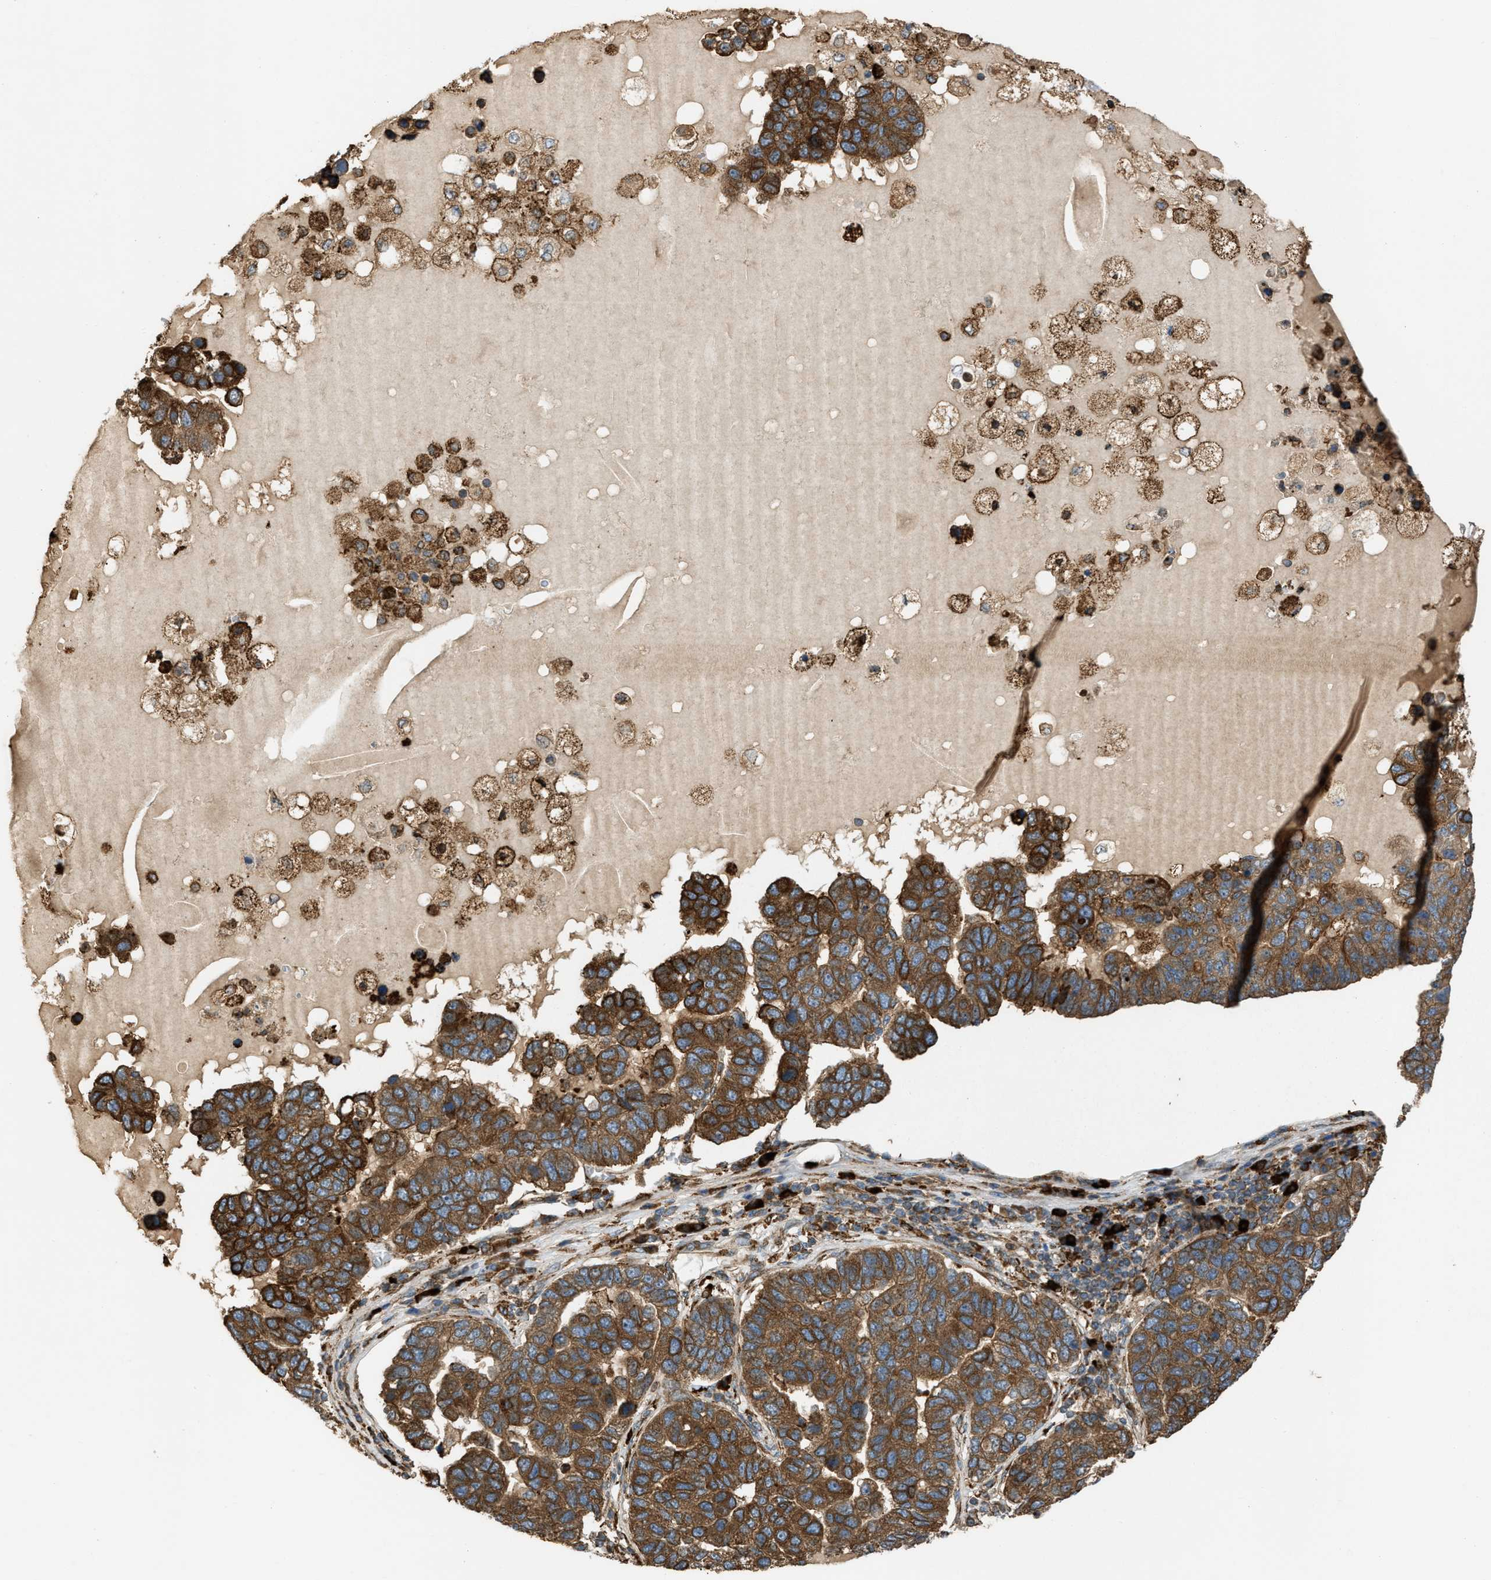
{"staining": {"intensity": "moderate", "quantity": ">75%", "location": "cytoplasmic/membranous"}, "tissue": "pancreatic cancer", "cell_type": "Tumor cells", "image_type": "cancer", "snomed": [{"axis": "morphology", "description": "Adenocarcinoma, NOS"}, {"axis": "topography", "description": "Pancreas"}], "caption": "The photomicrograph displays a brown stain indicating the presence of a protein in the cytoplasmic/membranous of tumor cells in pancreatic cancer.", "gene": "BAIAP2L1", "patient": {"sex": "female", "age": 61}}